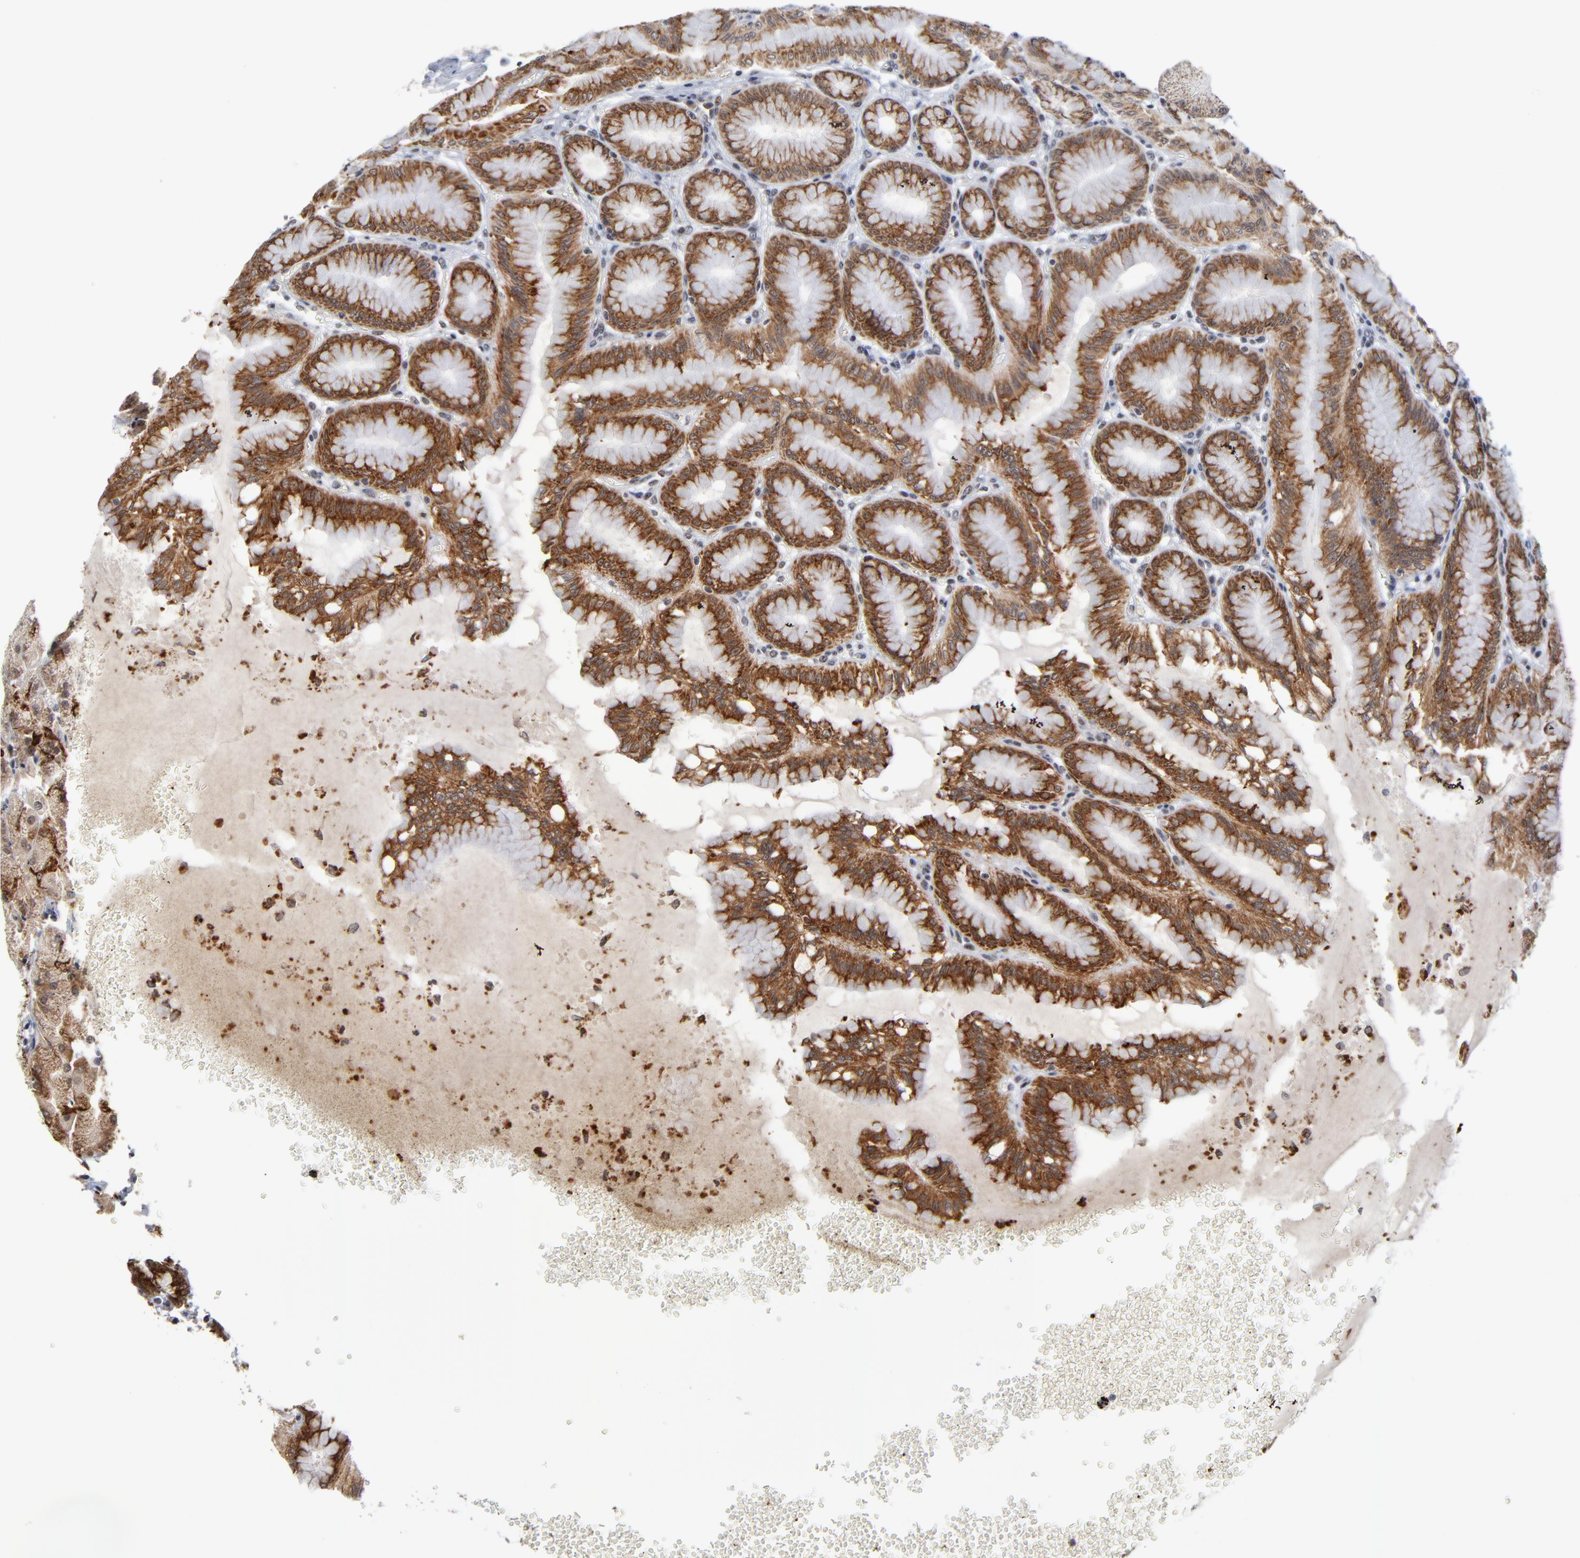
{"staining": {"intensity": "strong", "quantity": ">75%", "location": "cytoplasmic/membranous,nuclear"}, "tissue": "stomach", "cell_type": "Glandular cells", "image_type": "normal", "snomed": [{"axis": "morphology", "description": "Normal tissue, NOS"}, {"axis": "topography", "description": "Stomach"}, {"axis": "topography", "description": "Stomach, lower"}], "caption": "This is a photomicrograph of IHC staining of benign stomach, which shows strong staining in the cytoplasmic/membranous,nuclear of glandular cells.", "gene": "ZNF419", "patient": {"sex": "male", "age": 76}}